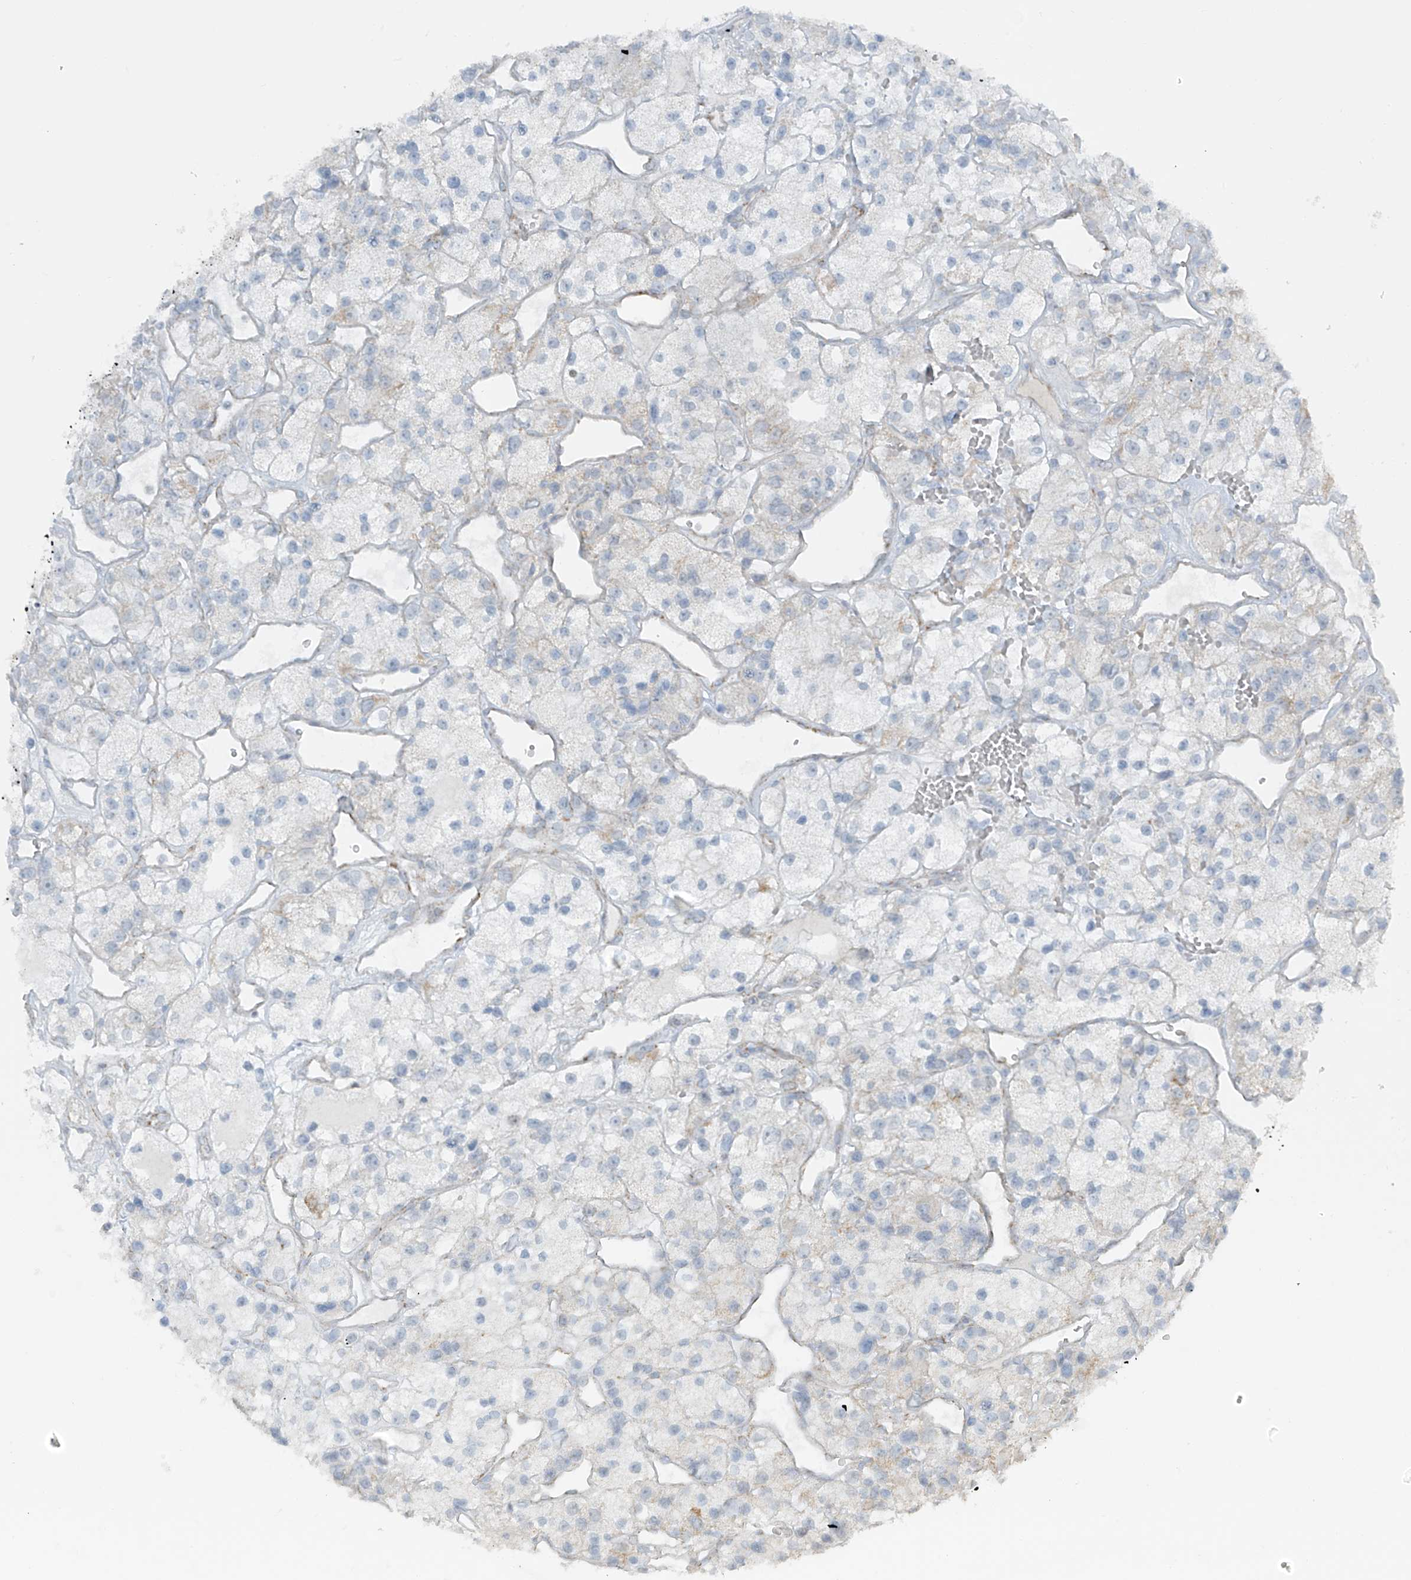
{"staining": {"intensity": "negative", "quantity": "none", "location": "none"}, "tissue": "renal cancer", "cell_type": "Tumor cells", "image_type": "cancer", "snomed": [{"axis": "morphology", "description": "Adenocarcinoma, NOS"}, {"axis": "topography", "description": "Kidney"}], "caption": "Micrograph shows no significant protein staining in tumor cells of renal adenocarcinoma.", "gene": "SMDT1", "patient": {"sex": "female", "age": 57}}